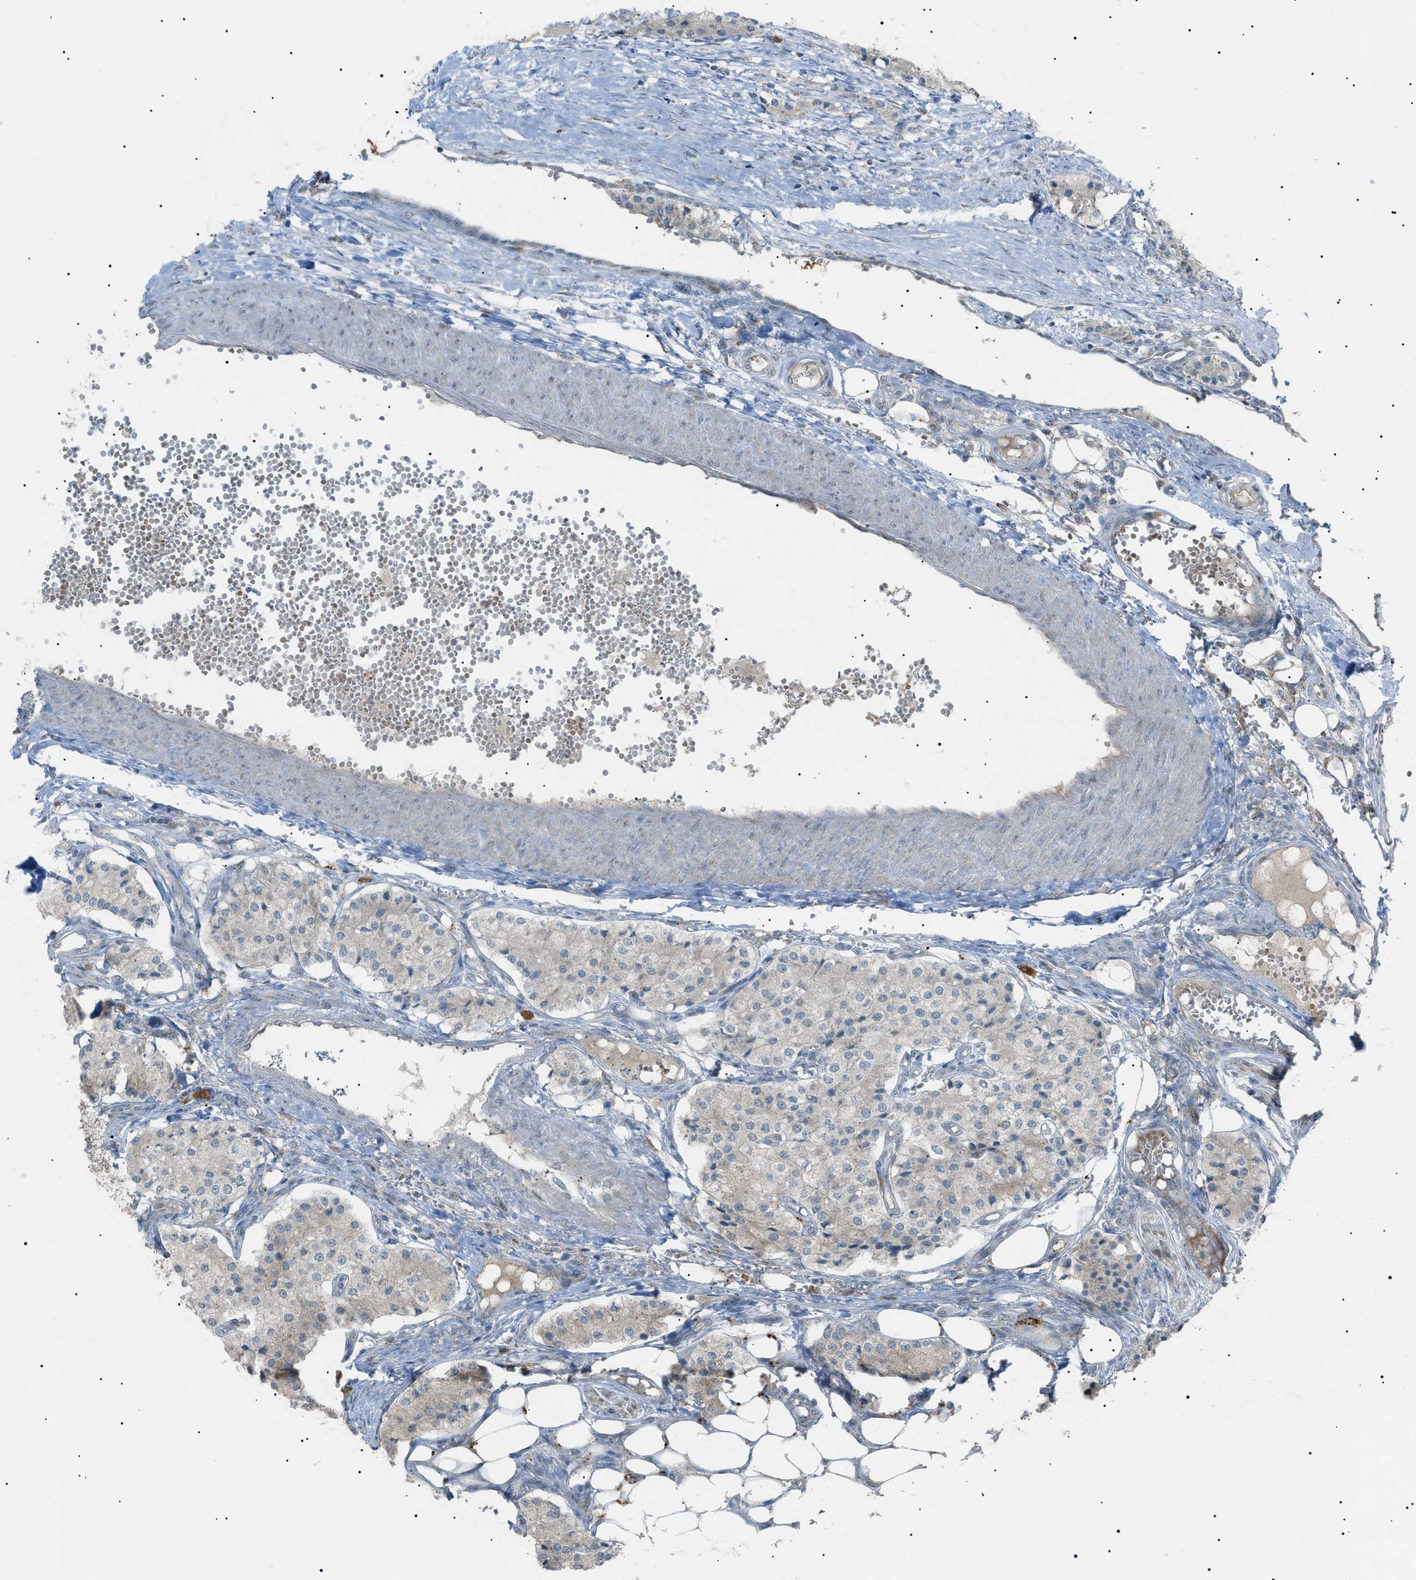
{"staining": {"intensity": "negative", "quantity": "none", "location": "none"}, "tissue": "carcinoid", "cell_type": "Tumor cells", "image_type": "cancer", "snomed": [{"axis": "morphology", "description": "Carcinoid, malignant, NOS"}, {"axis": "topography", "description": "Colon"}], "caption": "Malignant carcinoid was stained to show a protein in brown. There is no significant staining in tumor cells.", "gene": "BTK", "patient": {"sex": "female", "age": 52}}